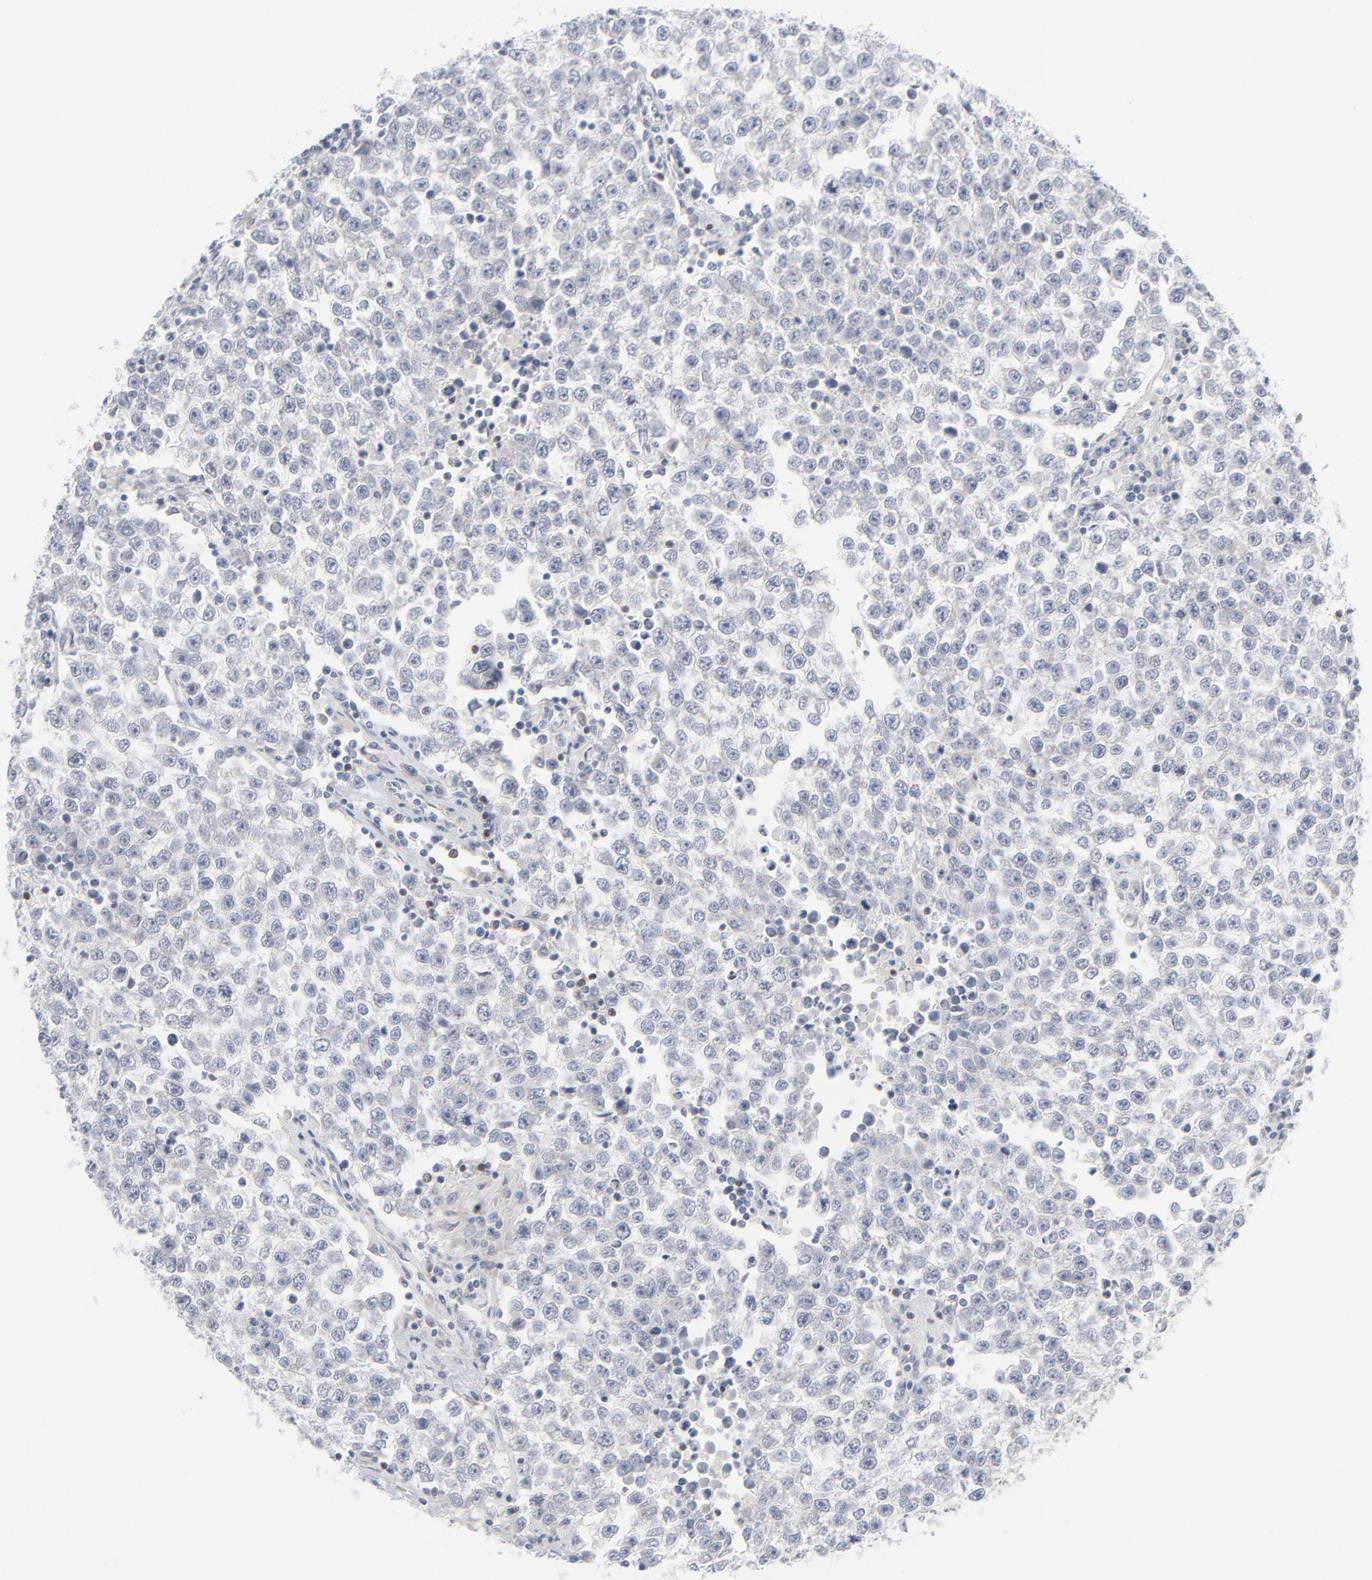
{"staining": {"intensity": "negative", "quantity": "none", "location": "none"}, "tissue": "testis cancer", "cell_type": "Tumor cells", "image_type": "cancer", "snomed": [{"axis": "morphology", "description": "Seminoma, NOS"}, {"axis": "topography", "description": "Testis"}], "caption": "The immunohistochemistry (IHC) photomicrograph has no significant positivity in tumor cells of testis seminoma tissue.", "gene": "KDSR", "patient": {"sex": "male", "age": 36}}